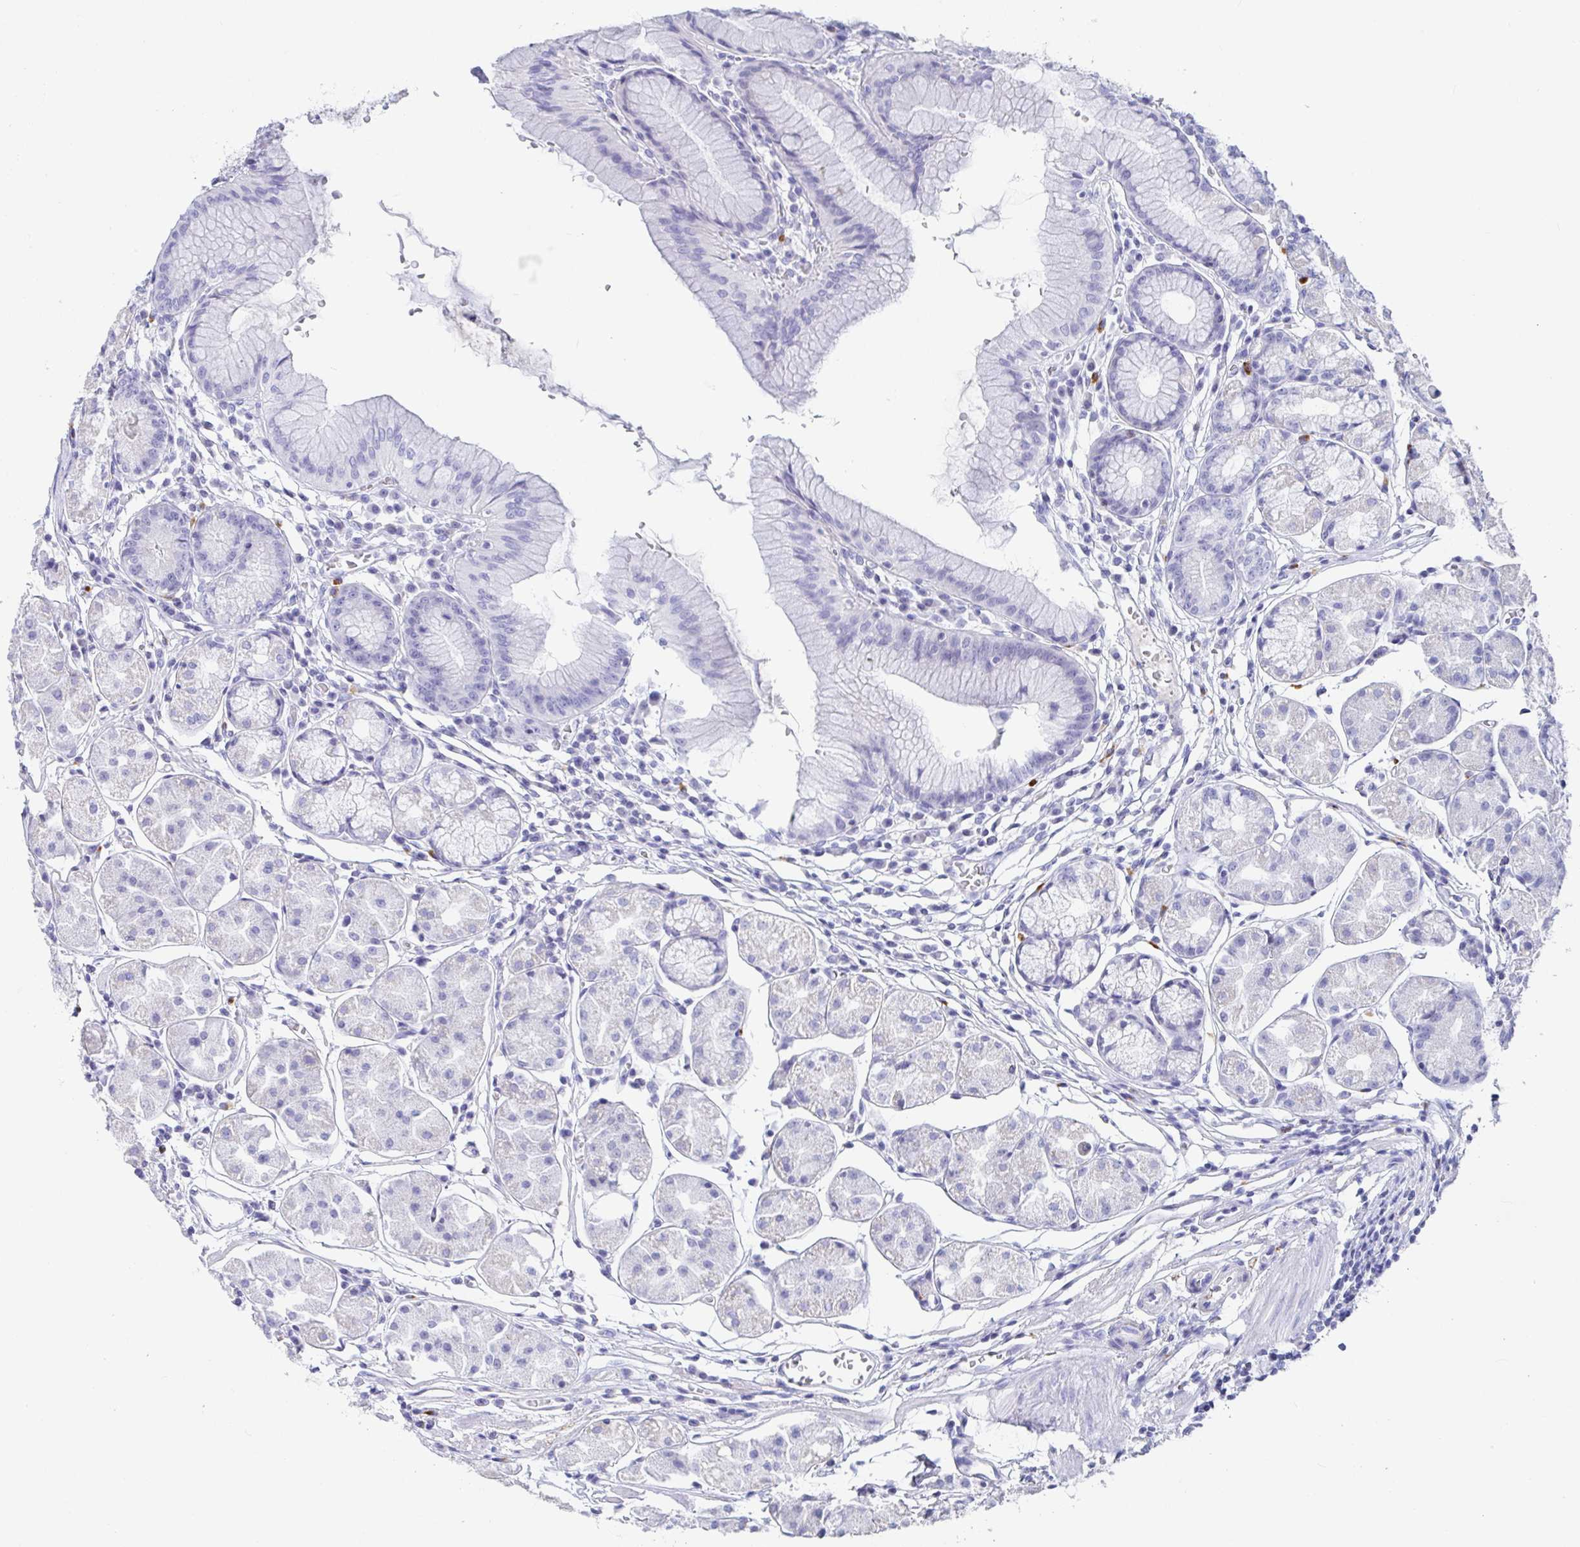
{"staining": {"intensity": "negative", "quantity": "none", "location": "none"}, "tissue": "stomach", "cell_type": "Glandular cells", "image_type": "normal", "snomed": [{"axis": "morphology", "description": "Normal tissue, NOS"}, {"axis": "topography", "description": "Stomach"}], "caption": "This is an immunohistochemistry (IHC) micrograph of benign stomach. There is no expression in glandular cells.", "gene": "PLA2G1B", "patient": {"sex": "male", "age": 55}}